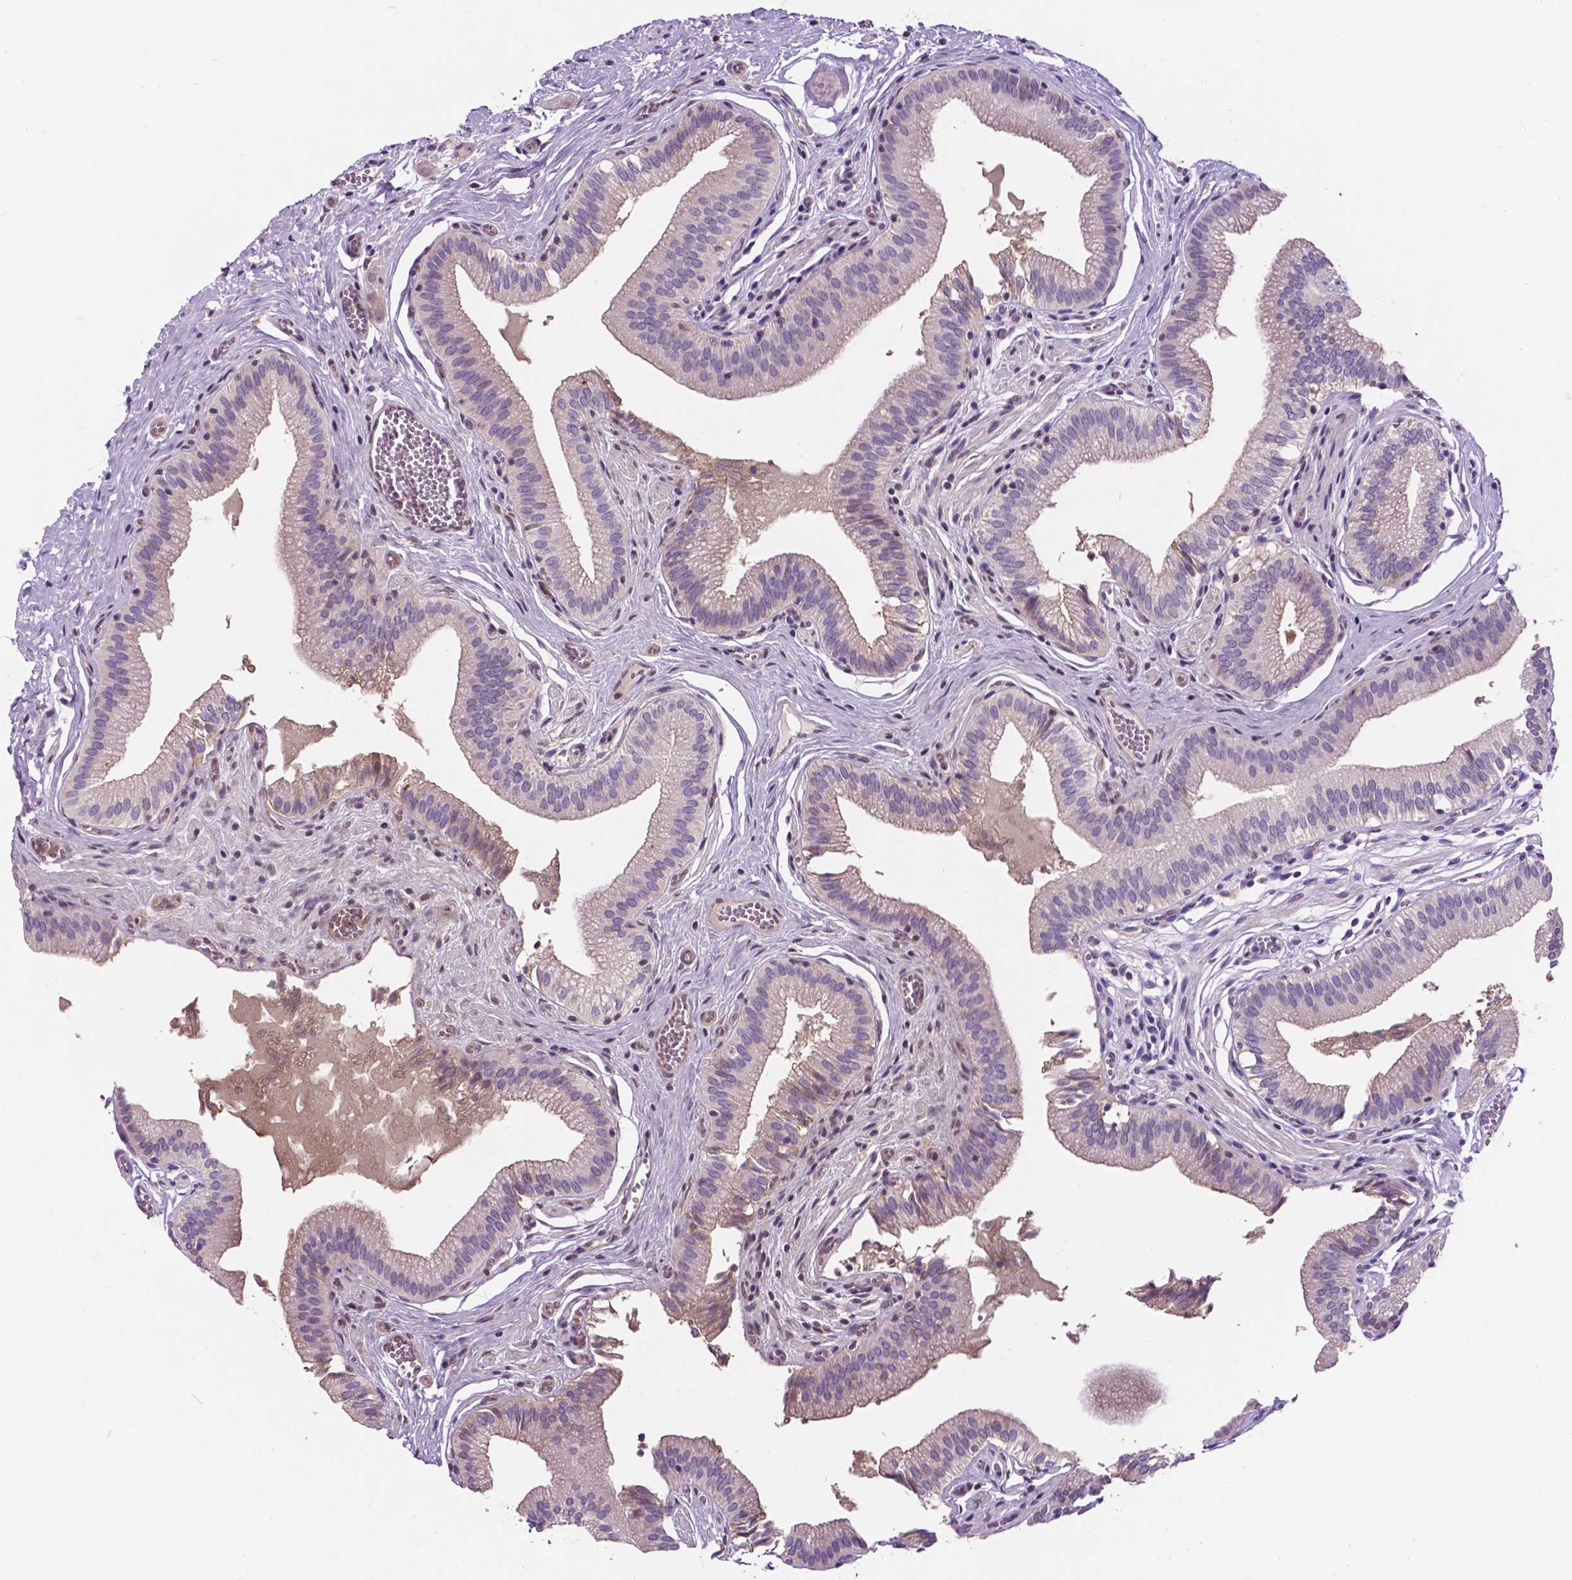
{"staining": {"intensity": "negative", "quantity": "none", "location": "none"}, "tissue": "gallbladder", "cell_type": "Glandular cells", "image_type": "normal", "snomed": [{"axis": "morphology", "description": "Normal tissue, NOS"}, {"axis": "topography", "description": "Gallbladder"}, {"axis": "topography", "description": "Peripheral nerve tissue"}], "caption": "Immunohistochemical staining of benign gallbladder exhibits no significant expression in glandular cells.", "gene": "PLSCR1", "patient": {"sex": "male", "age": 17}}